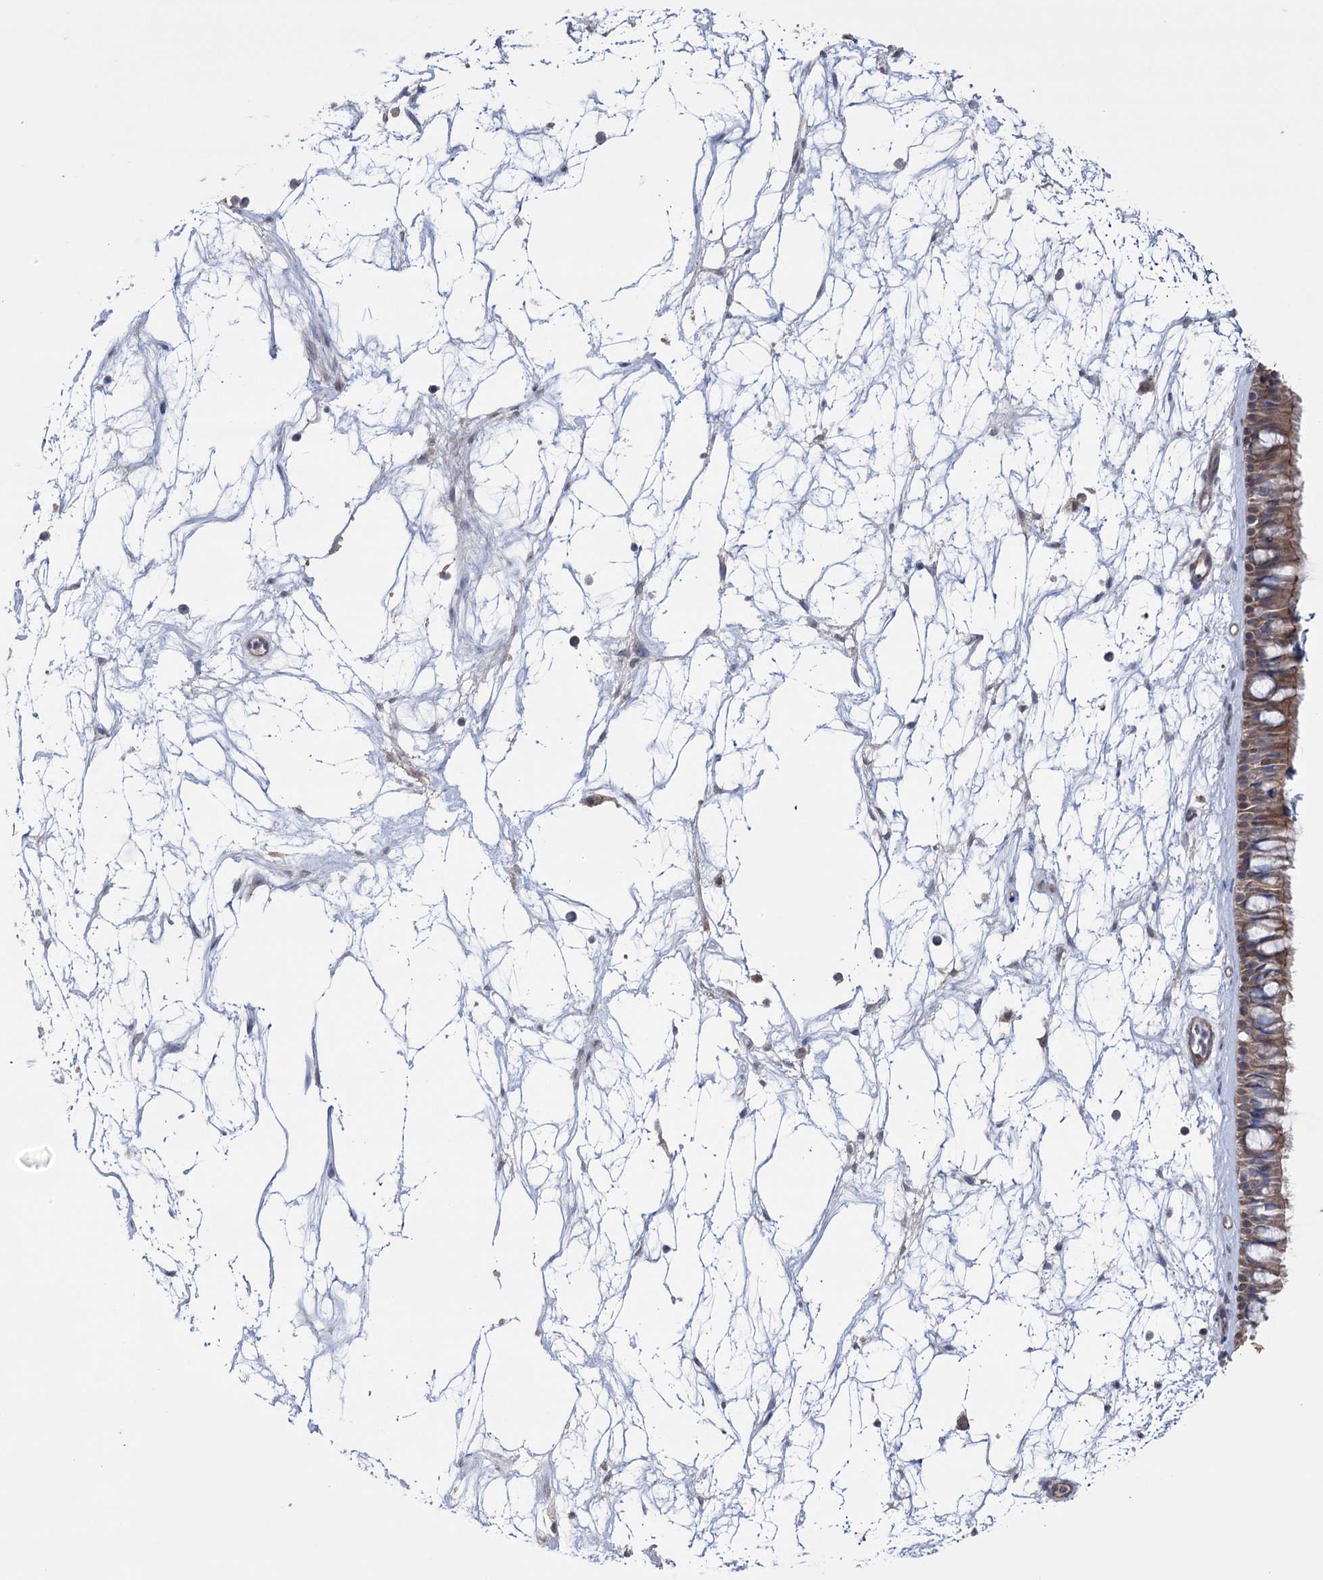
{"staining": {"intensity": "weak", "quantity": ">75%", "location": "cytoplasmic/membranous"}, "tissue": "nasopharynx", "cell_type": "Respiratory epithelial cells", "image_type": "normal", "snomed": [{"axis": "morphology", "description": "Normal tissue, NOS"}, {"axis": "topography", "description": "Nasopharynx"}], "caption": "Nasopharynx stained with IHC demonstrates weak cytoplasmic/membranous positivity in about >75% of respiratory epithelial cells.", "gene": "TRIM71", "patient": {"sex": "male", "age": 64}}